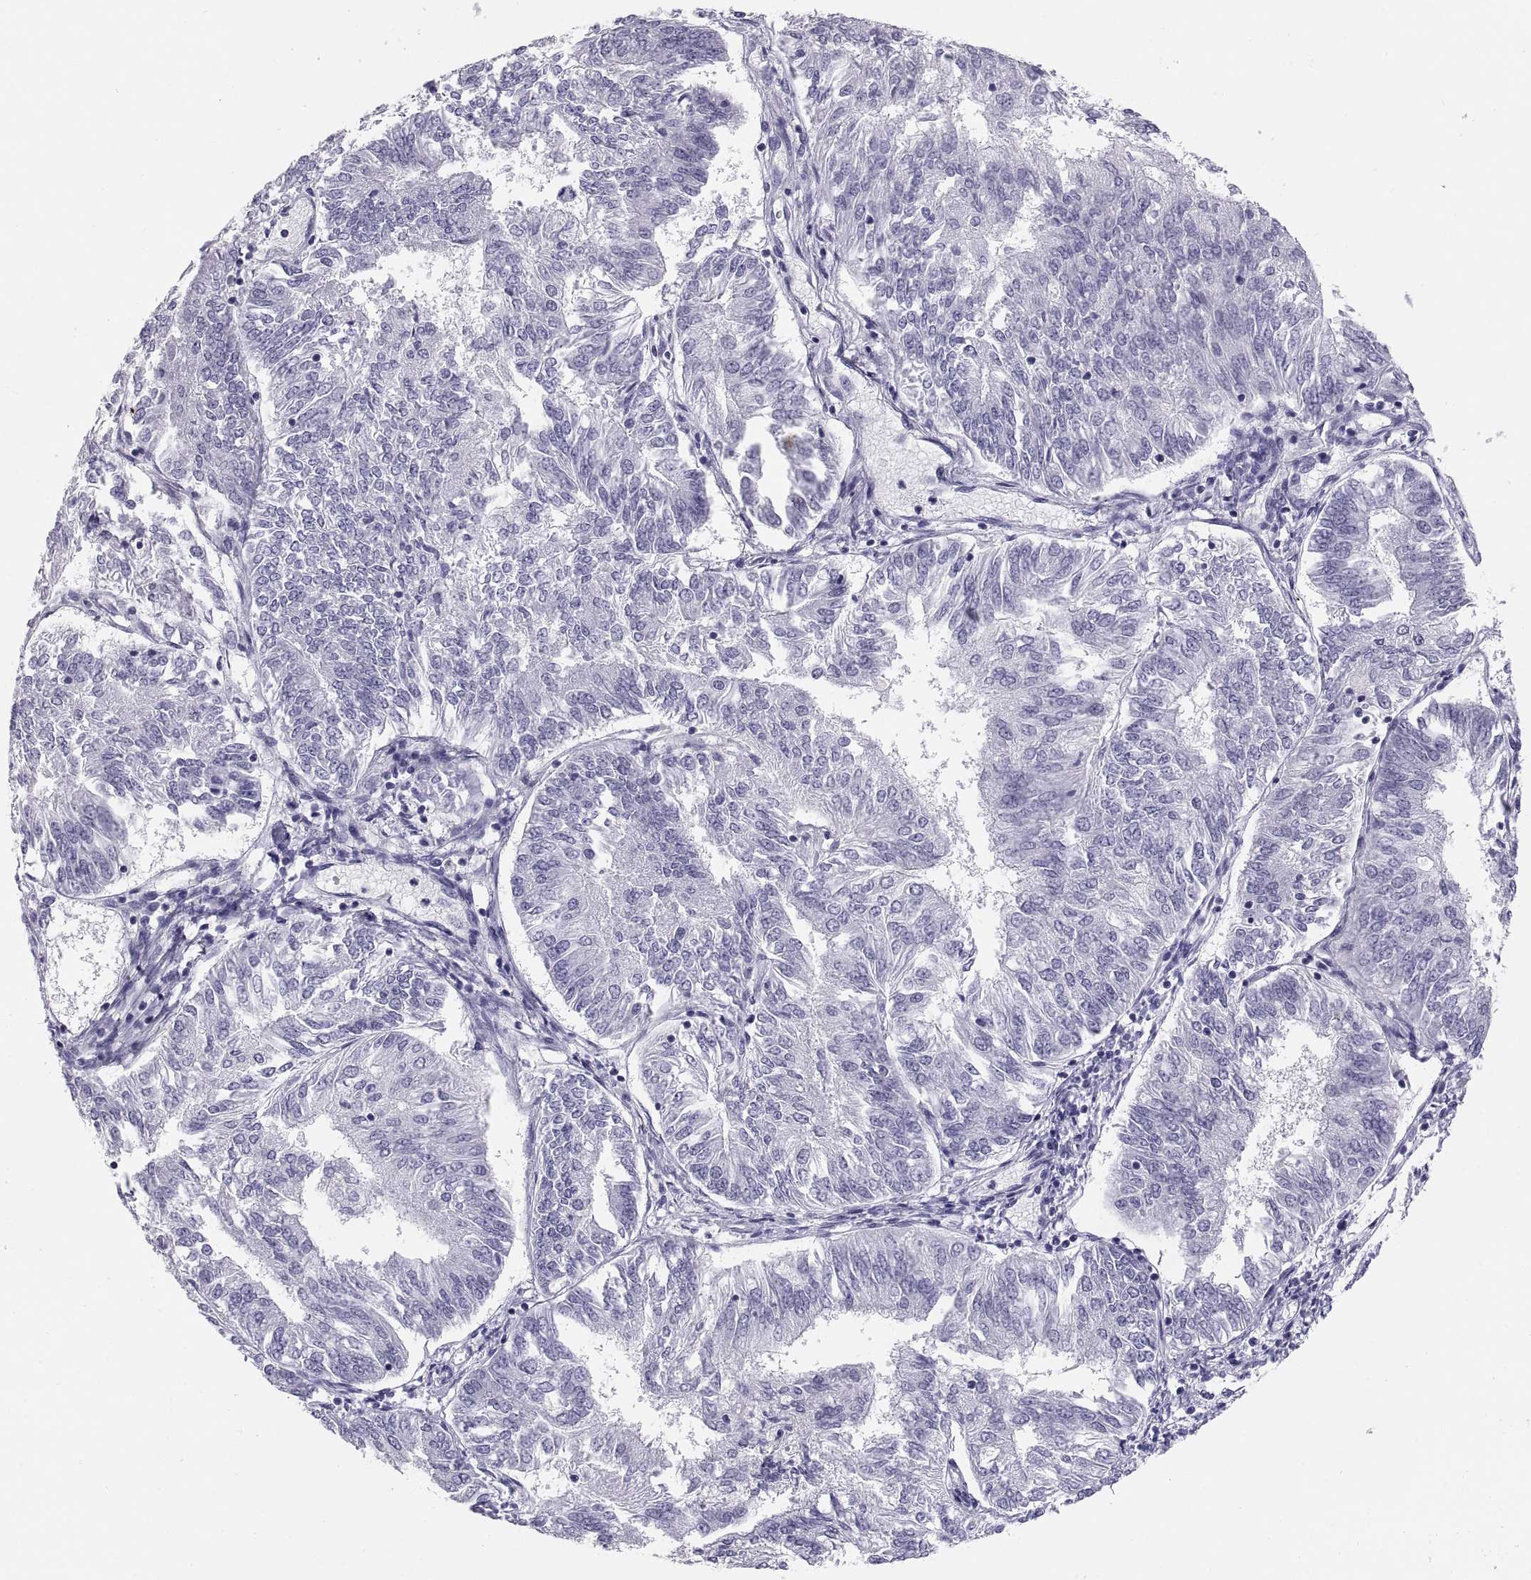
{"staining": {"intensity": "negative", "quantity": "none", "location": "none"}, "tissue": "endometrial cancer", "cell_type": "Tumor cells", "image_type": "cancer", "snomed": [{"axis": "morphology", "description": "Adenocarcinoma, NOS"}, {"axis": "topography", "description": "Endometrium"}], "caption": "Histopathology image shows no protein staining in tumor cells of endometrial adenocarcinoma tissue.", "gene": "PAX2", "patient": {"sex": "female", "age": 58}}